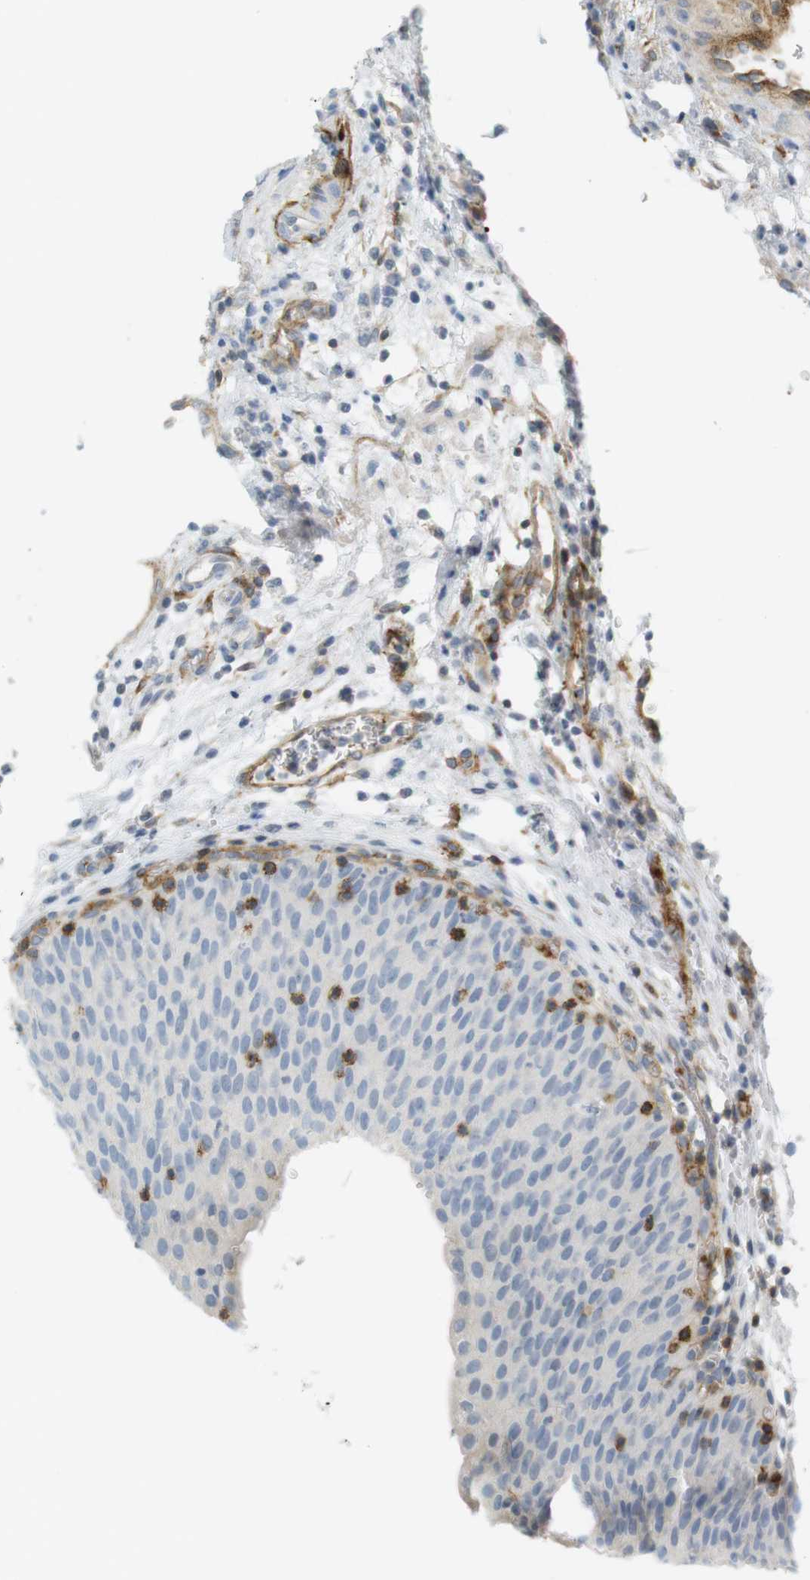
{"staining": {"intensity": "negative", "quantity": "none", "location": "none"}, "tissue": "urinary bladder", "cell_type": "Urothelial cells", "image_type": "normal", "snomed": [{"axis": "morphology", "description": "Normal tissue, NOS"}, {"axis": "morphology", "description": "Dysplasia, NOS"}, {"axis": "topography", "description": "Urinary bladder"}], "caption": "Urothelial cells are negative for brown protein staining in unremarkable urinary bladder. Nuclei are stained in blue.", "gene": "F2R", "patient": {"sex": "male", "age": 35}}